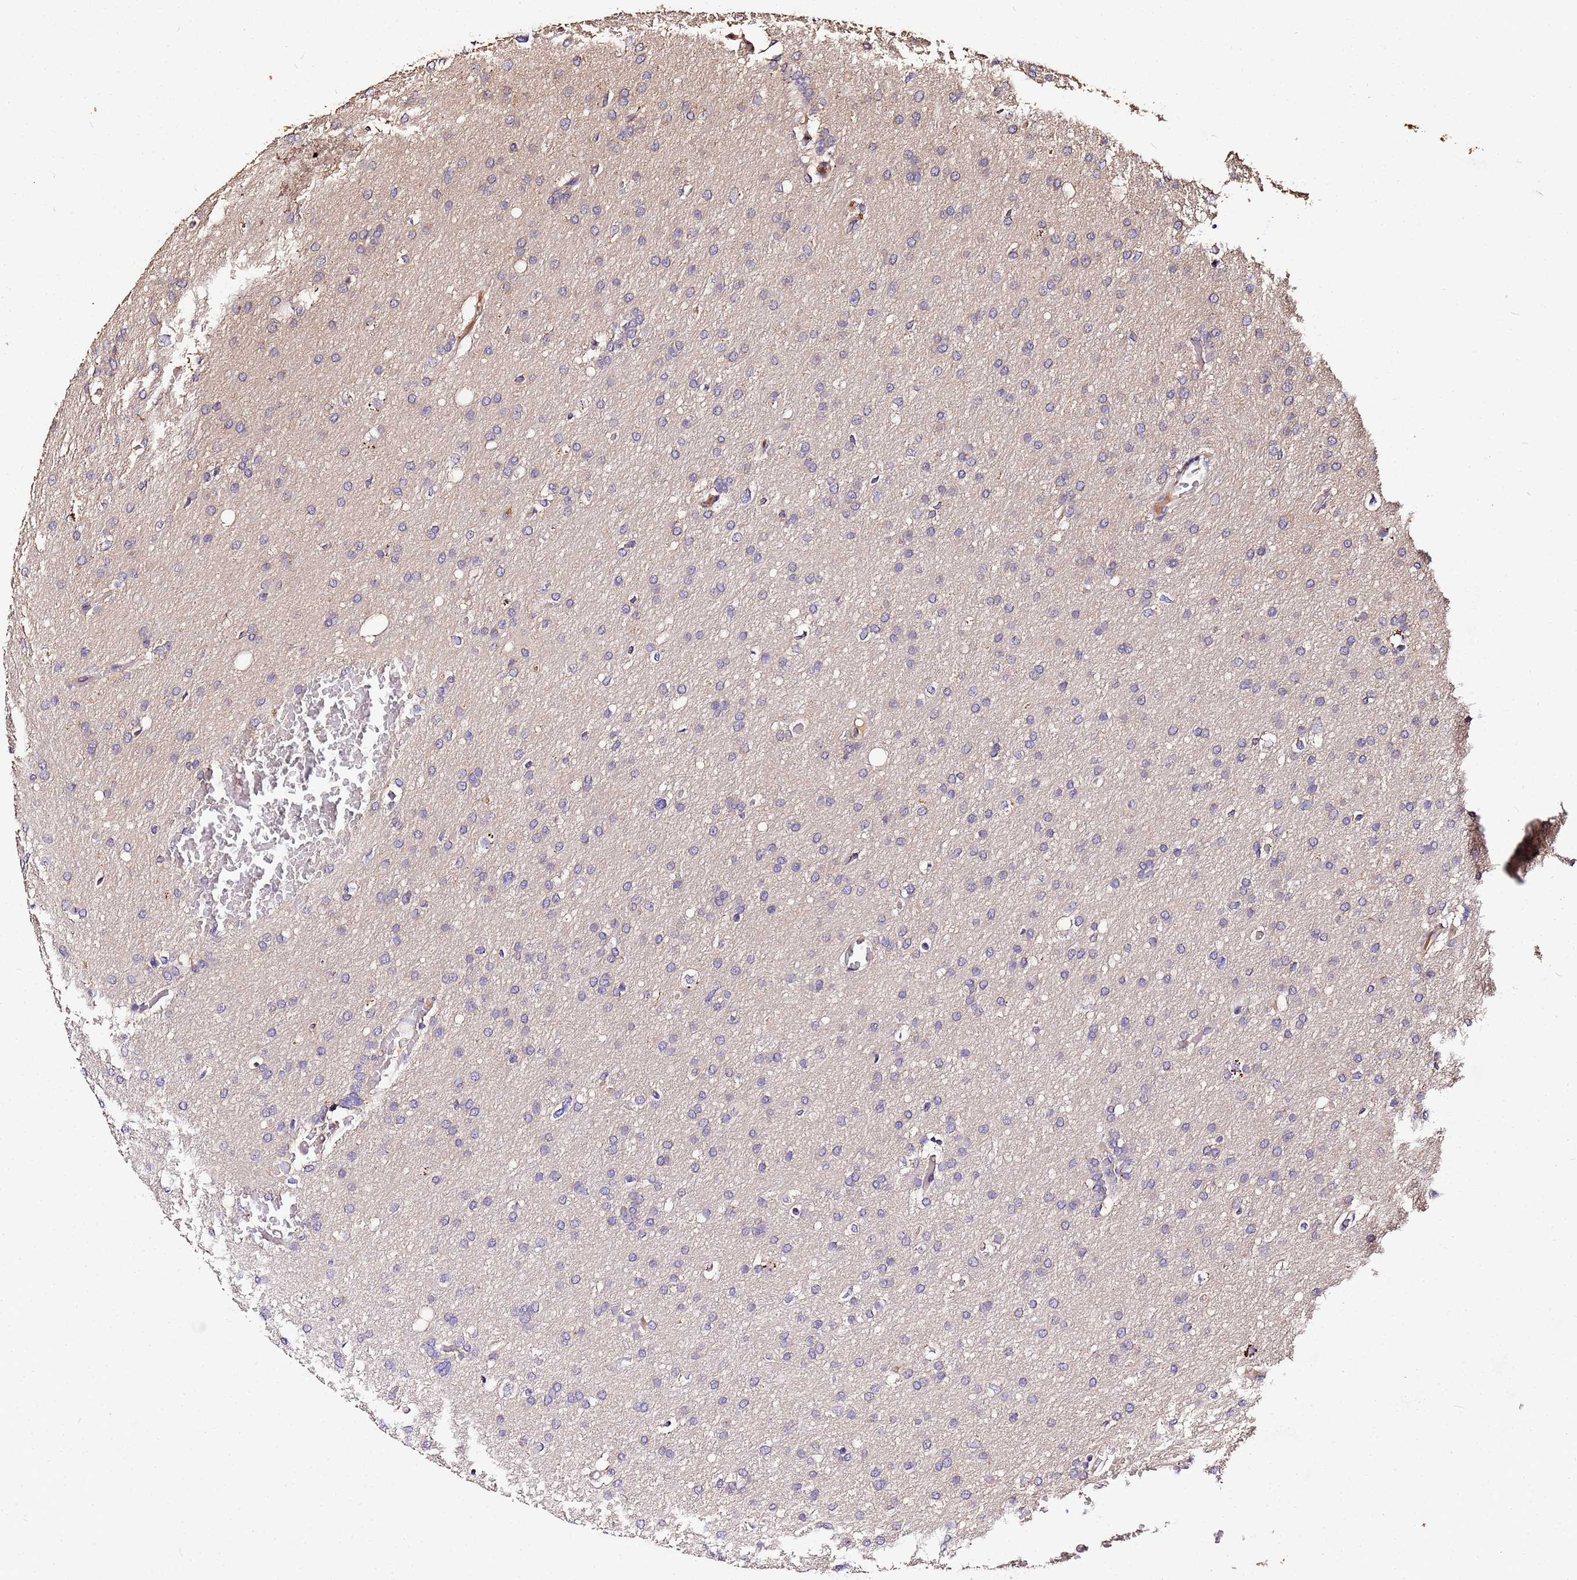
{"staining": {"intensity": "negative", "quantity": "none", "location": "none"}, "tissue": "glioma", "cell_type": "Tumor cells", "image_type": "cancer", "snomed": [{"axis": "morphology", "description": "Glioma, malignant, High grade"}, {"axis": "topography", "description": "Cerebral cortex"}], "caption": "Tumor cells are negative for protein expression in human high-grade glioma (malignant). Nuclei are stained in blue.", "gene": "MTERF1", "patient": {"sex": "female", "age": 36}}